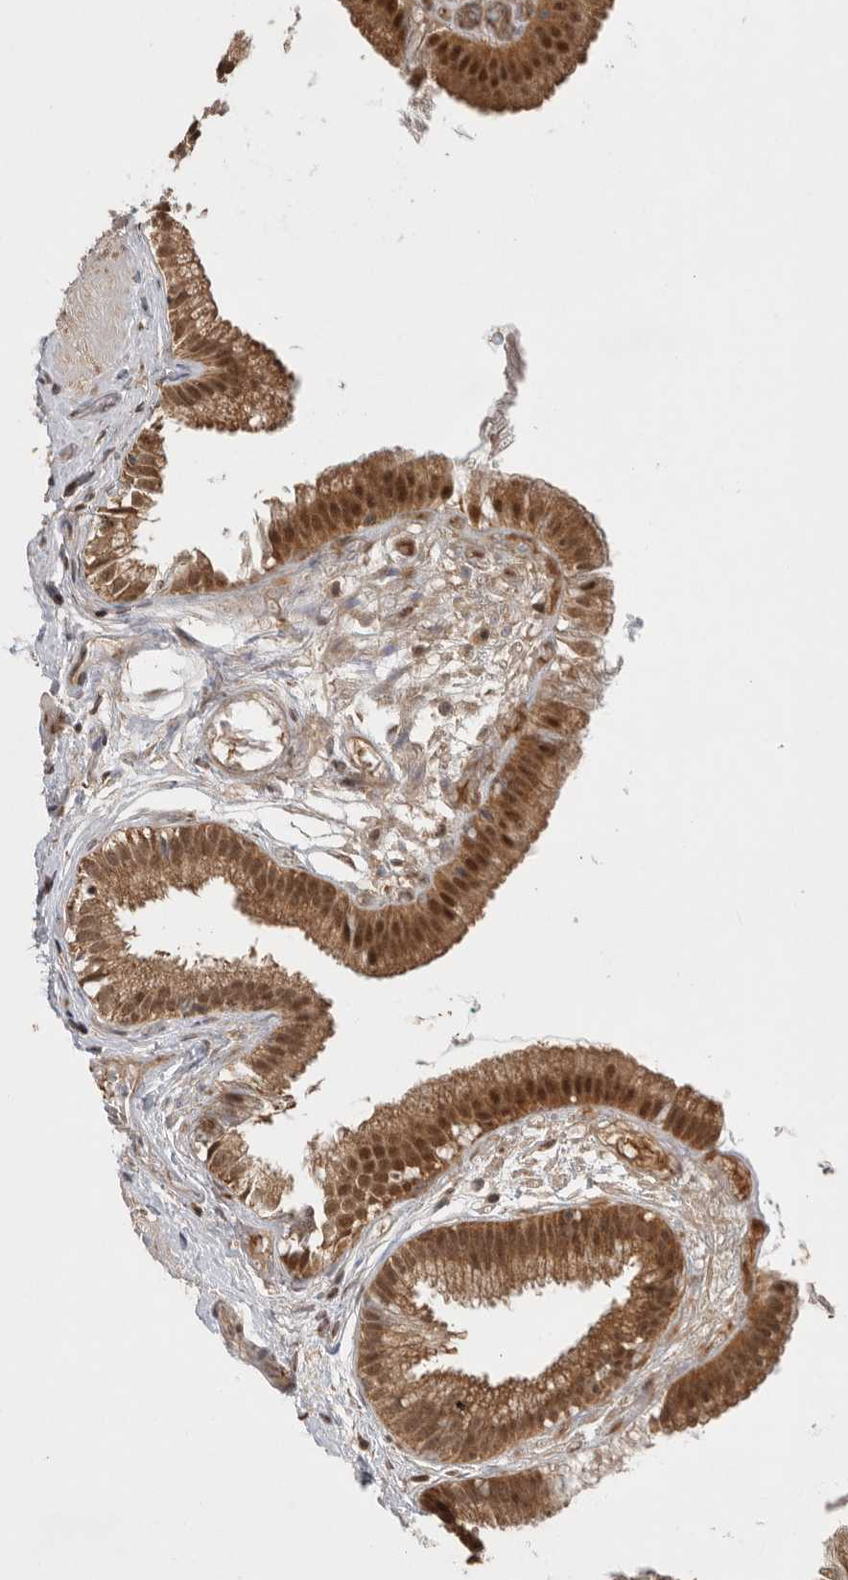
{"staining": {"intensity": "moderate", "quantity": ">75%", "location": "cytoplasmic/membranous,nuclear"}, "tissue": "gallbladder", "cell_type": "Glandular cells", "image_type": "normal", "snomed": [{"axis": "morphology", "description": "Normal tissue, NOS"}, {"axis": "topography", "description": "Gallbladder"}], "caption": "Protein analysis of normal gallbladder reveals moderate cytoplasmic/membranous,nuclear positivity in about >75% of glandular cells.", "gene": "VPS50", "patient": {"sex": "female", "age": 26}}